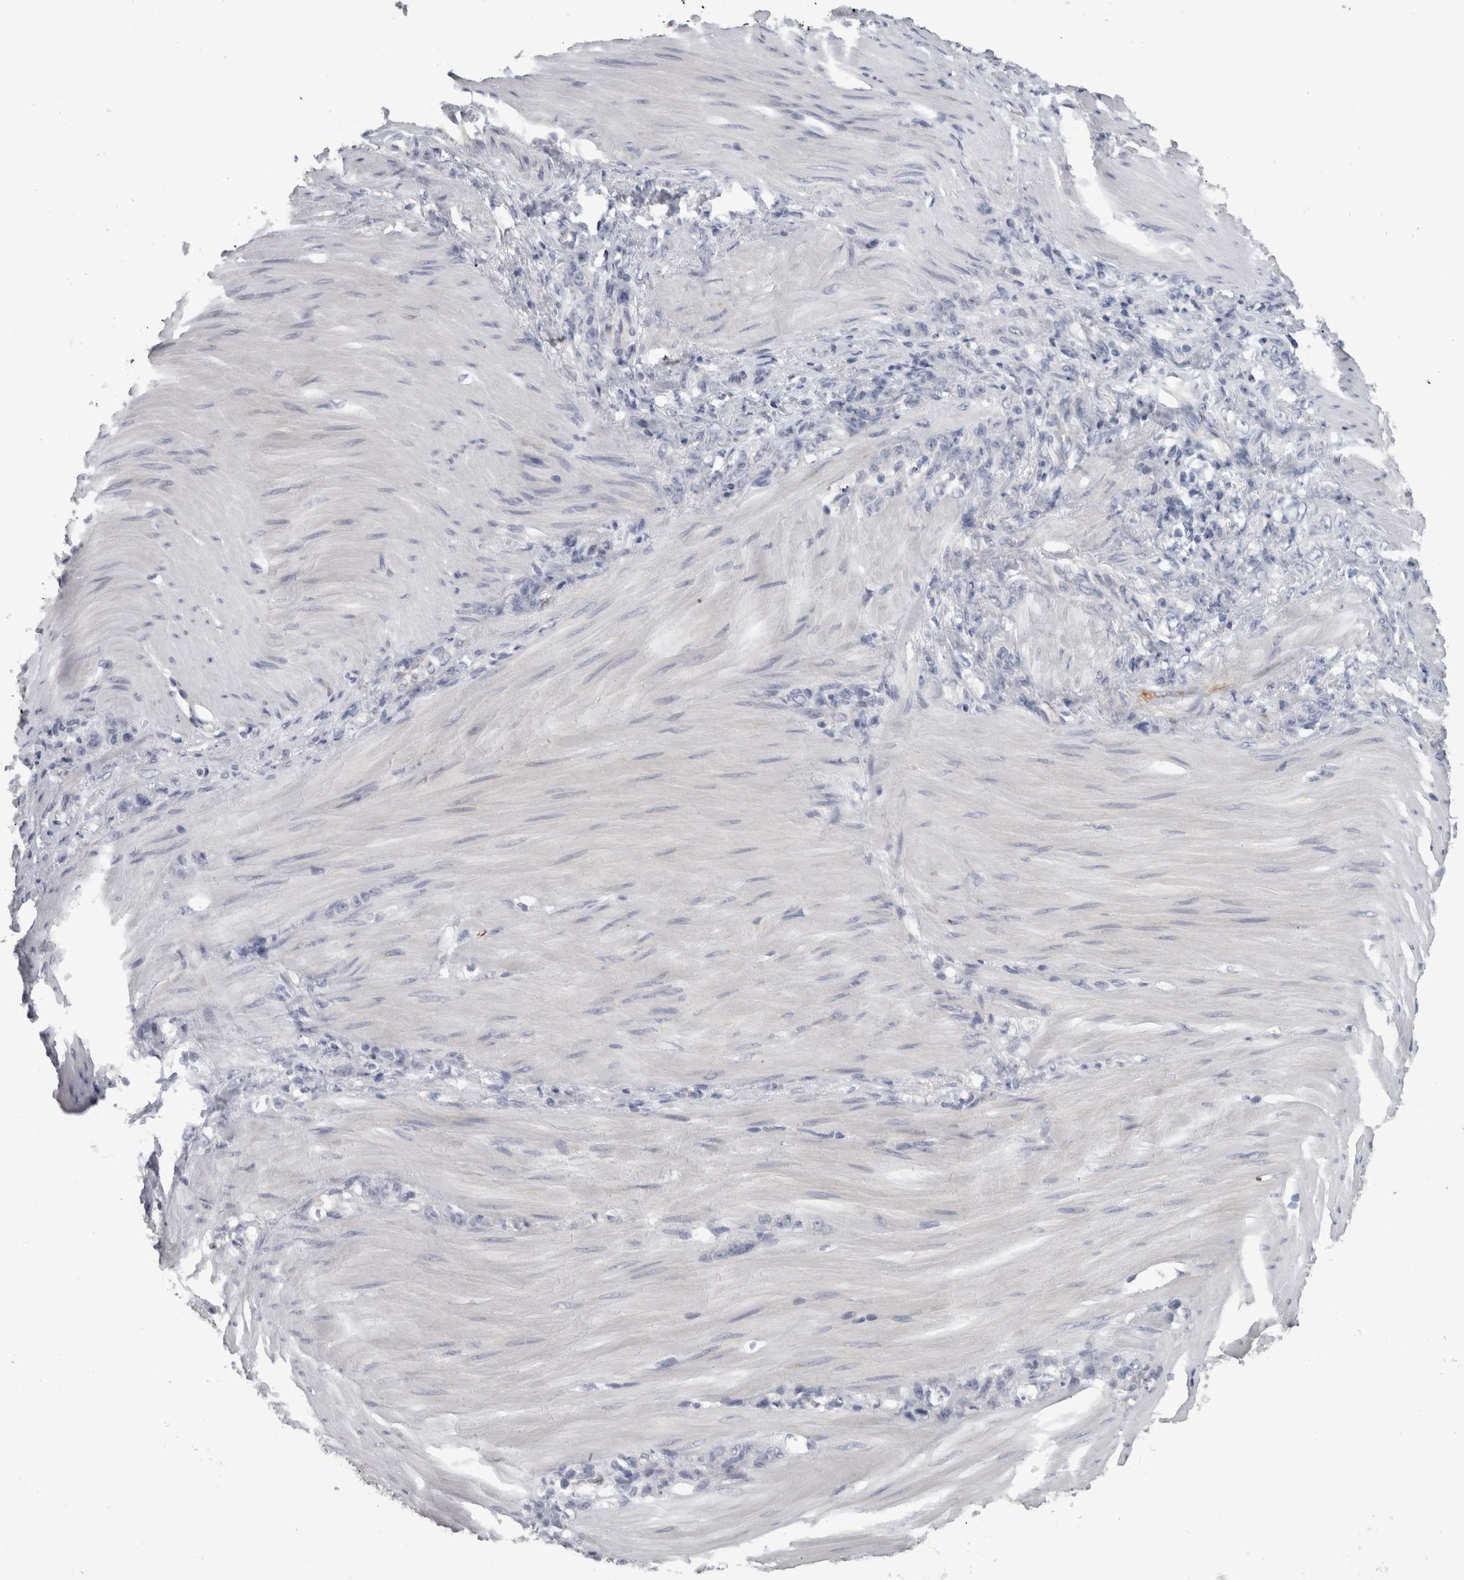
{"staining": {"intensity": "negative", "quantity": "none", "location": "none"}, "tissue": "stomach cancer", "cell_type": "Tumor cells", "image_type": "cancer", "snomed": [{"axis": "morphology", "description": "Normal tissue, NOS"}, {"axis": "morphology", "description": "Adenocarcinoma, NOS"}, {"axis": "topography", "description": "Stomach"}], "caption": "An IHC photomicrograph of stomach cancer is shown. There is no staining in tumor cells of stomach cancer.", "gene": "TCAP", "patient": {"sex": "male", "age": 82}}